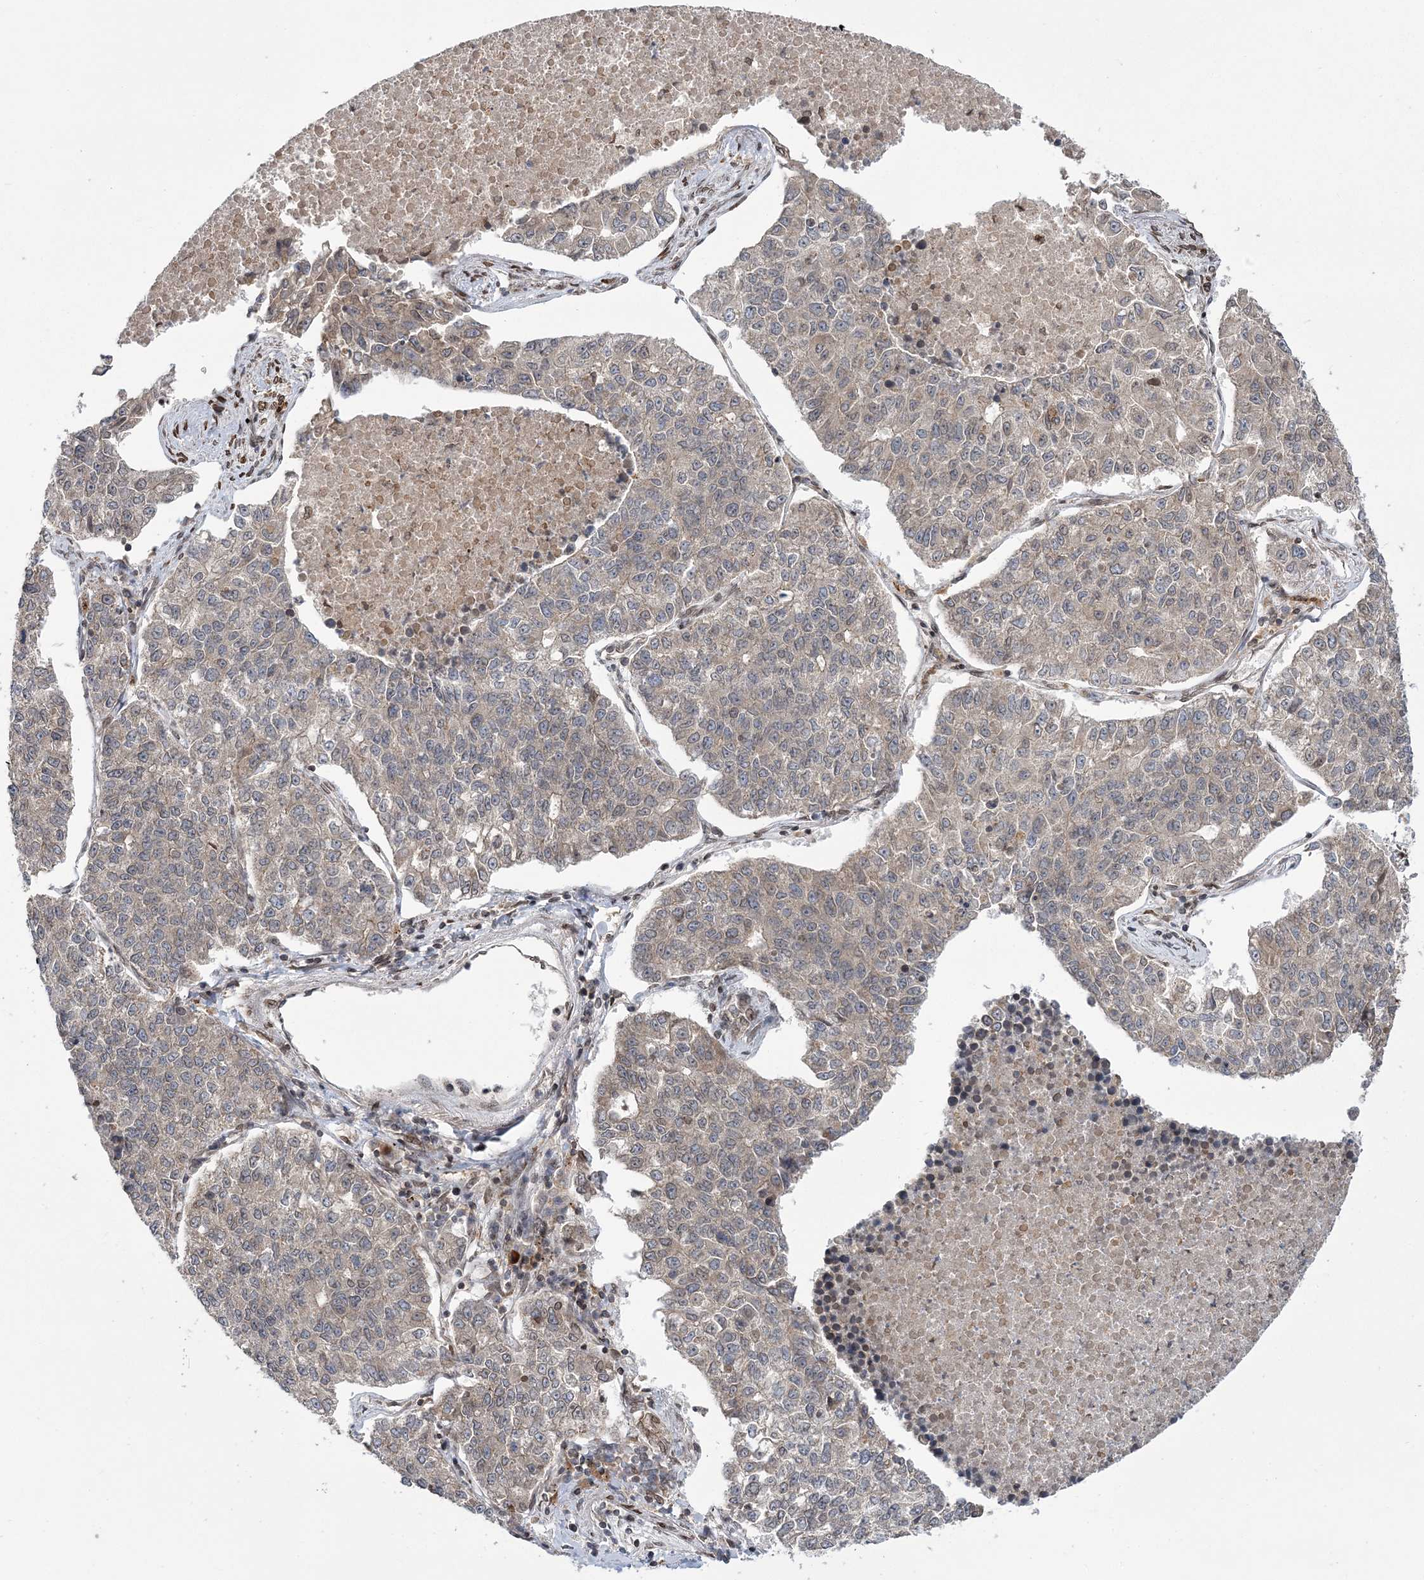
{"staining": {"intensity": "negative", "quantity": "none", "location": "none"}, "tissue": "lung cancer", "cell_type": "Tumor cells", "image_type": "cancer", "snomed": [{"axis": "morphology", "description": "Adenocarcinoma, NOS"}, {"axis": "topography", "description": "Lung"}], "caption": "An immunohistochemistry micrograph of lung cancer (adenocarcinoma) is shown. There is no staining in tumor cells of lung cancer (adenocarcinoma).", "gene": "DNAJC27", "patient": {"sex": "male", "age": 49}}